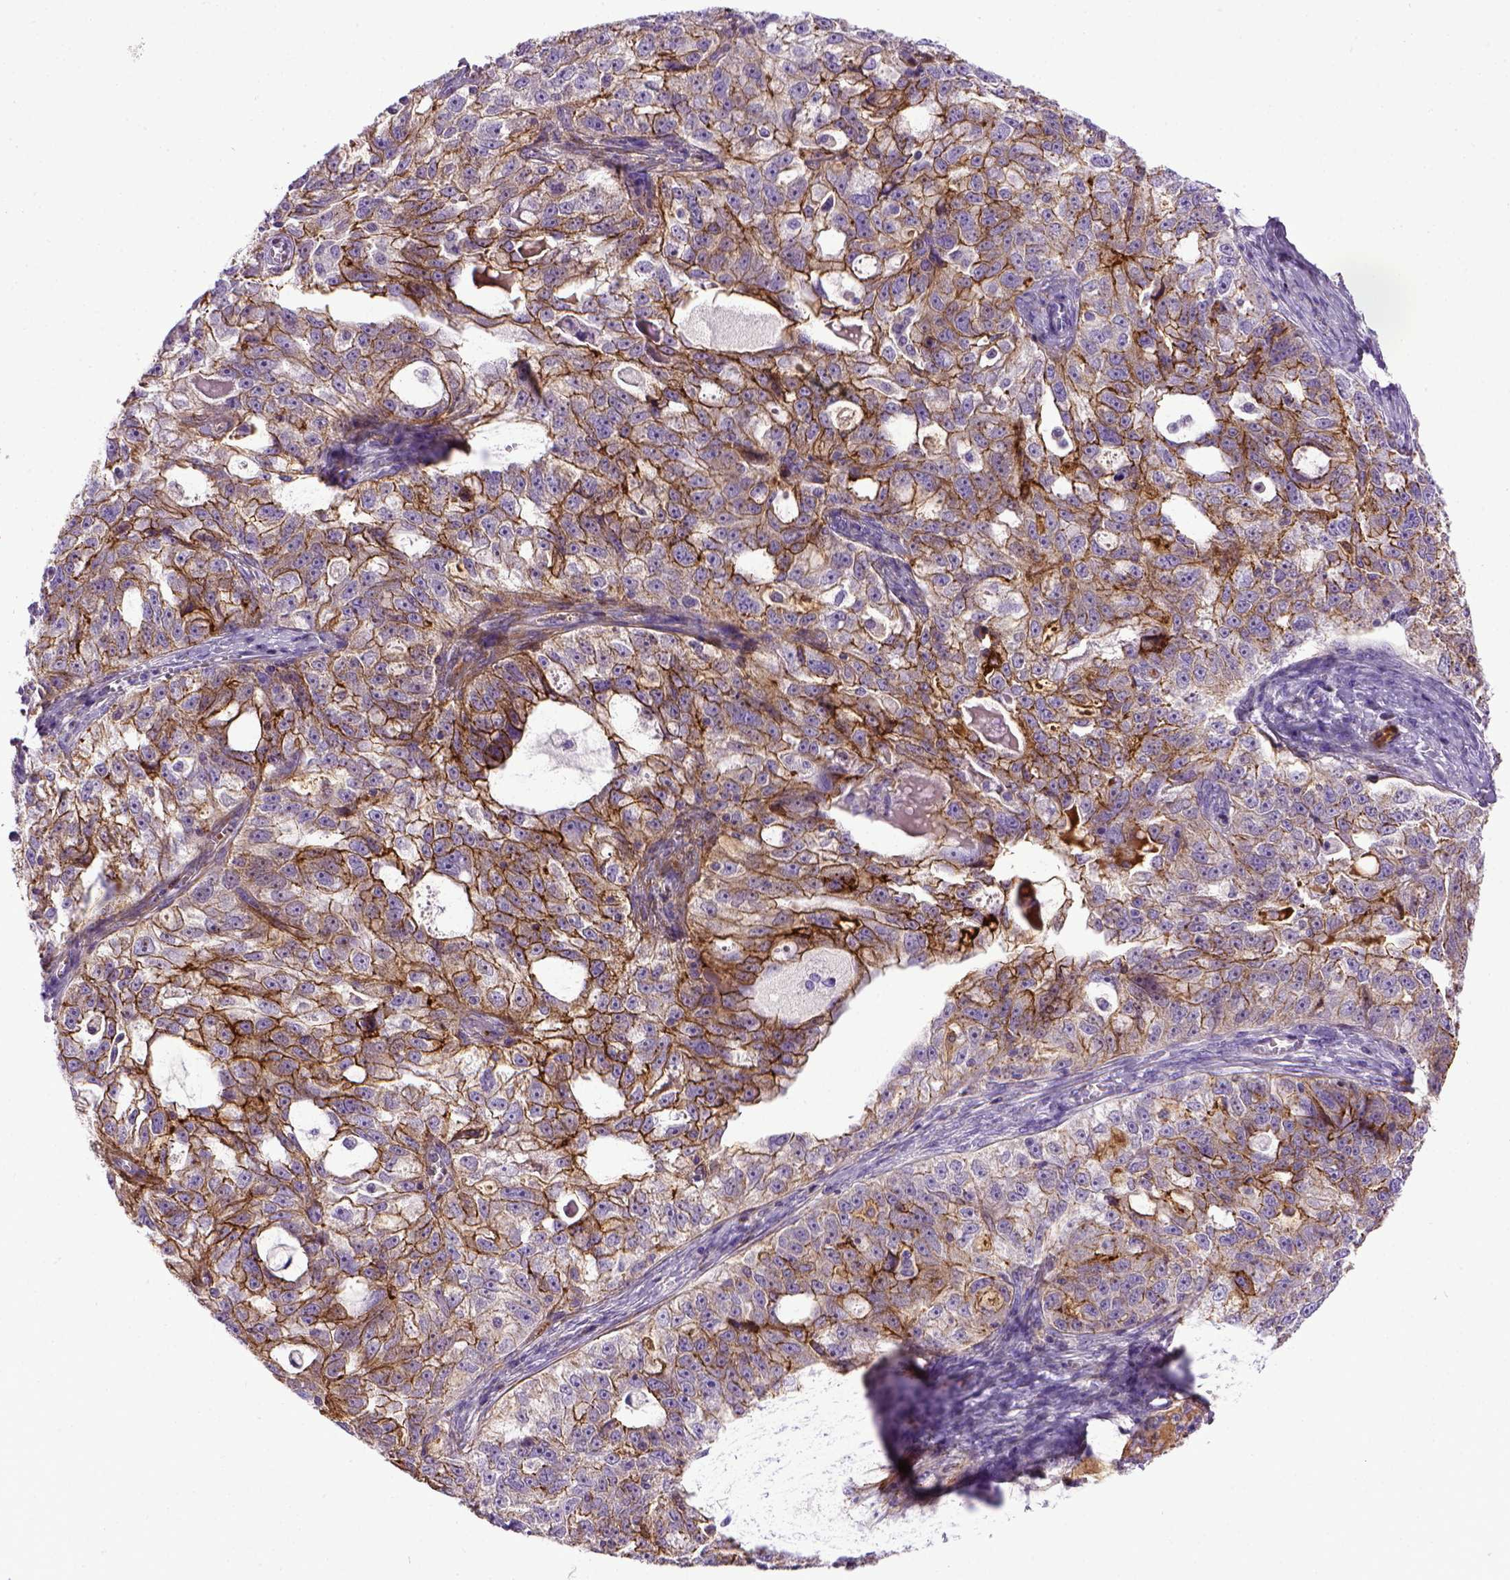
{"staining": {"intensity": "moderate", "quantity": ">75%", "location": "cytoplasmic/membranous"}, "tissue": "ovarian cancer", "cell_type": "Tumor cells", "image_type": "cancer", "snomed": [{"axis": "morphology", "description": "Cystadenocarcinoma, serous, NOS"}, {"axis": "topography", "description": "Ovary"}], "caption": "Protein expression analysis of human ovarian serous cystadenocarcinoma reveals moderate cytoplasmic/membranous expression in approximately >75% of tumor cells.", "gene": "CDH1", "patient": {"sex": "female", "age": 51}}